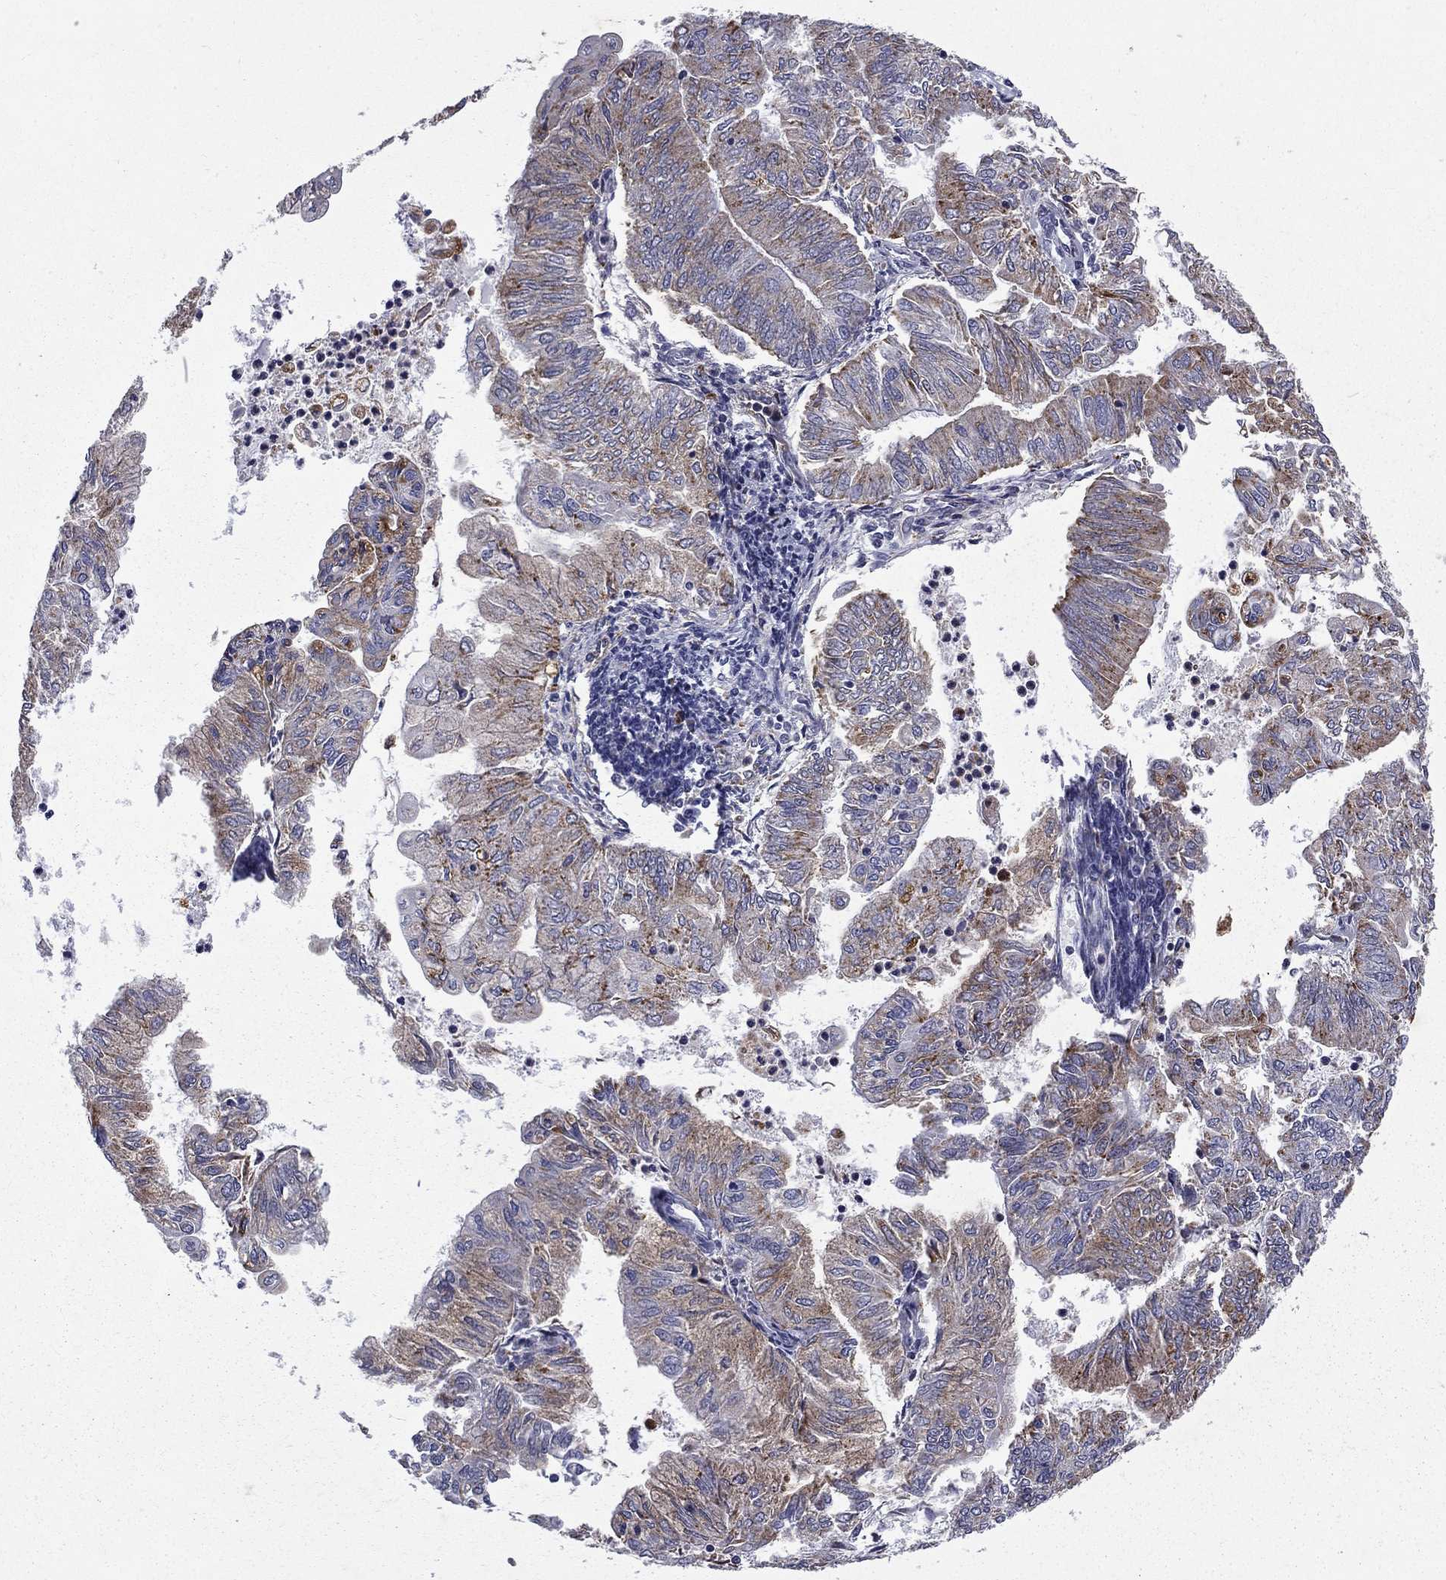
{"staining": {"intensity": "moderate", "quantity": "<25%", "location": "cytoplasmic/membranous"}, "tissue": "endometrial cancer", "cell_type": "Tumor cells", "image_type": "cancer", "snomed": [{"axis": "morphology", "description": "Adenocarcinoma, NOS"}, {"axis": "topography", "description": "Endometrium"}], "caption": "DAB (3,3'-diaminobenzidine) immunohistochemical staining of human endometrial cancer exhibits moderate cytoplasmic/membranous protein positivity in about <25% of tumor cells.", "gene": "MADCAM1", "patient": {"sex": "female", "age": 59}}